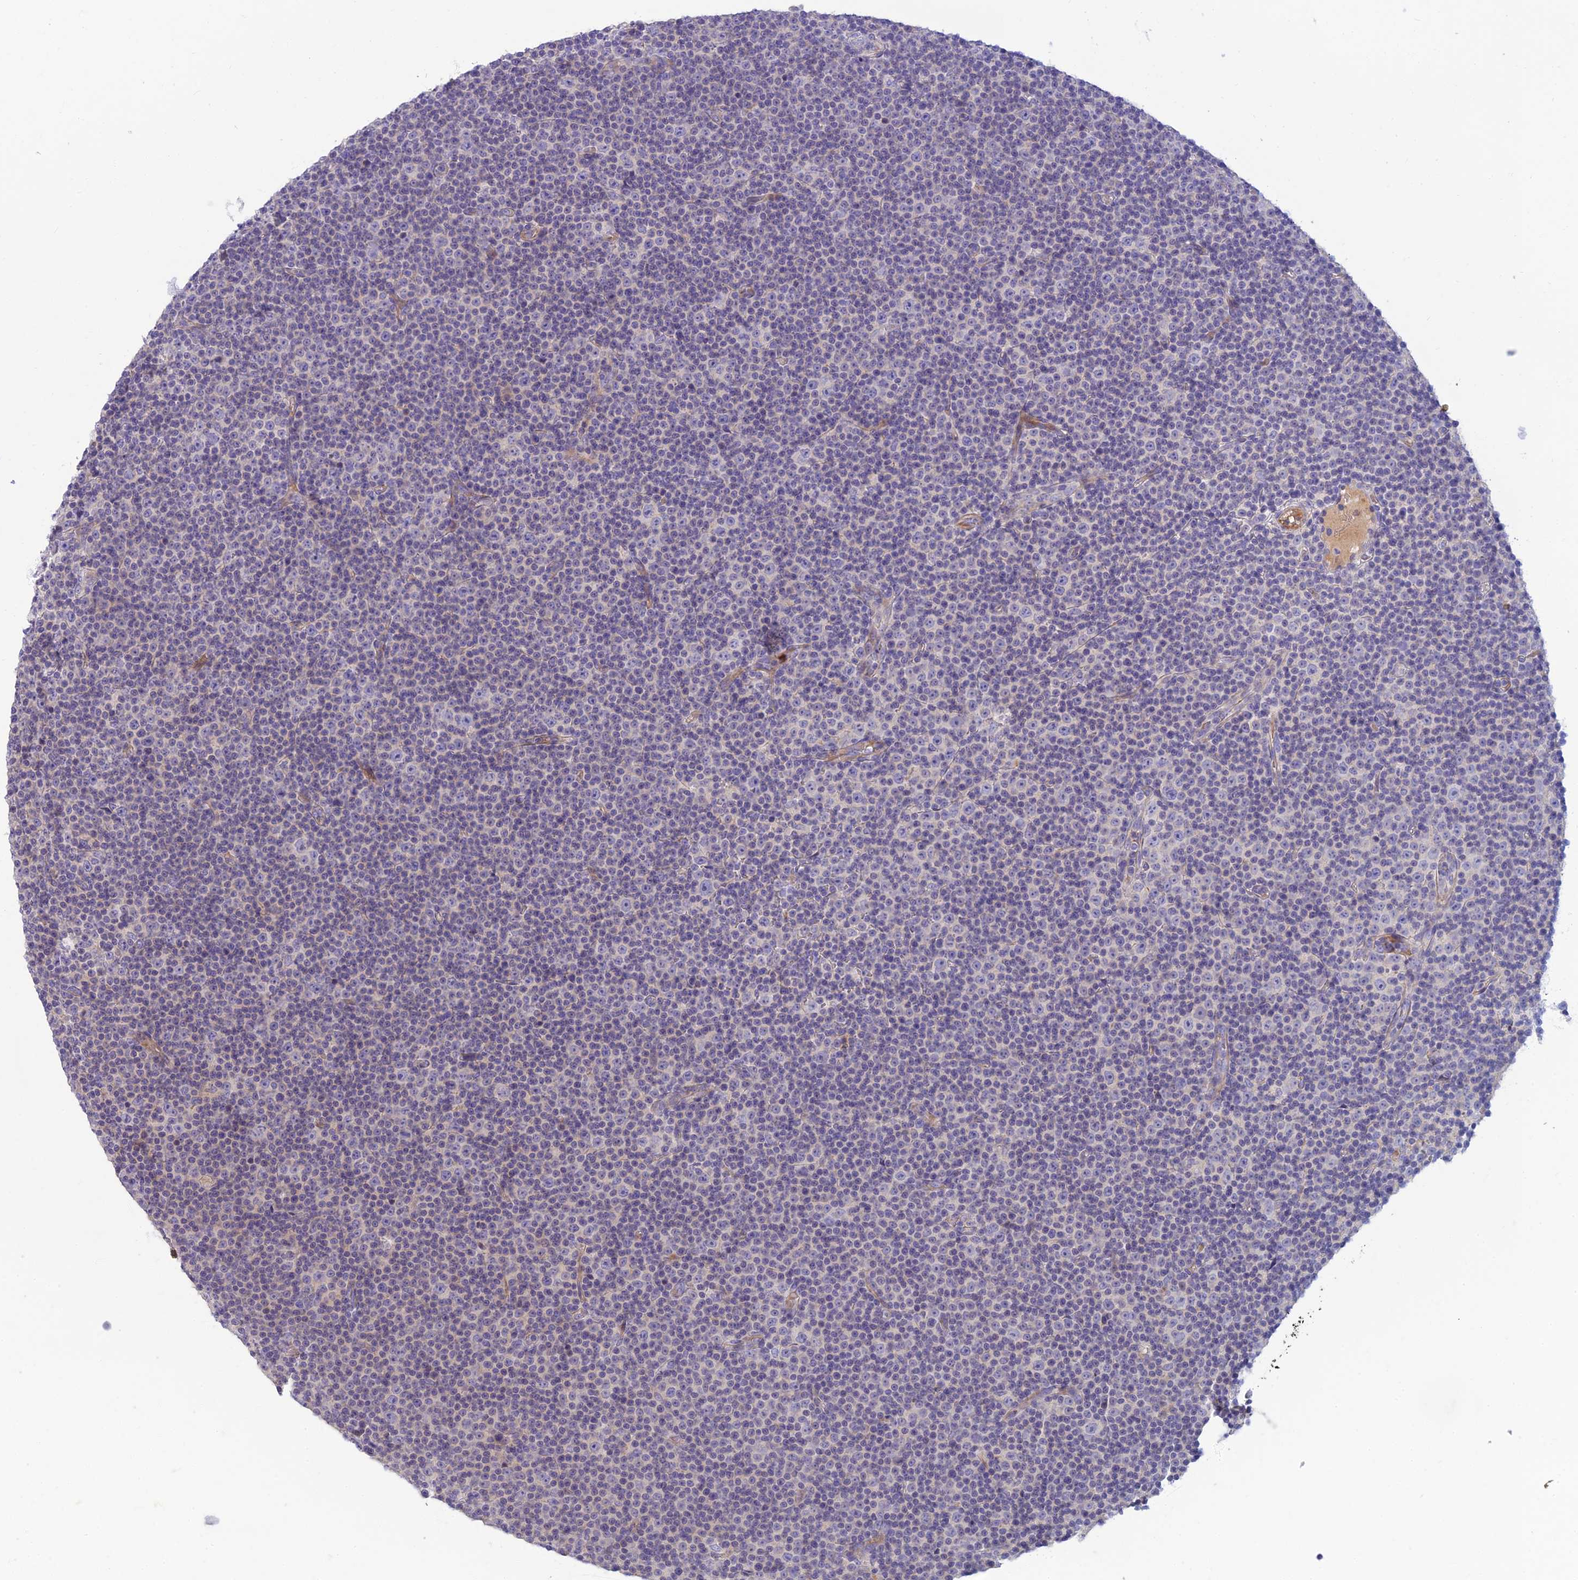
{"staining": {"intensity": "negative", "quantity": "none", "location": "none"}, "tissue": "lymphoma", "cell_type": "Tumor cells", "image_type": "cancer", "snomed": [{"axis": "morphology", "description": "Malignant lymphoma, non-Hodgkin's type, Low grade"}, {"axis": "topography", "description": "Lymph node"}], "caption": "Tumor cells are negative for protein expression in human malignant lymphoma, non-Hodgkin's type (low-grade). (Immunohistochemistry, brightfield microscopy, high magnification).", "gene": "CLIP4", "patient": {"sex": "female", "age": 67}}